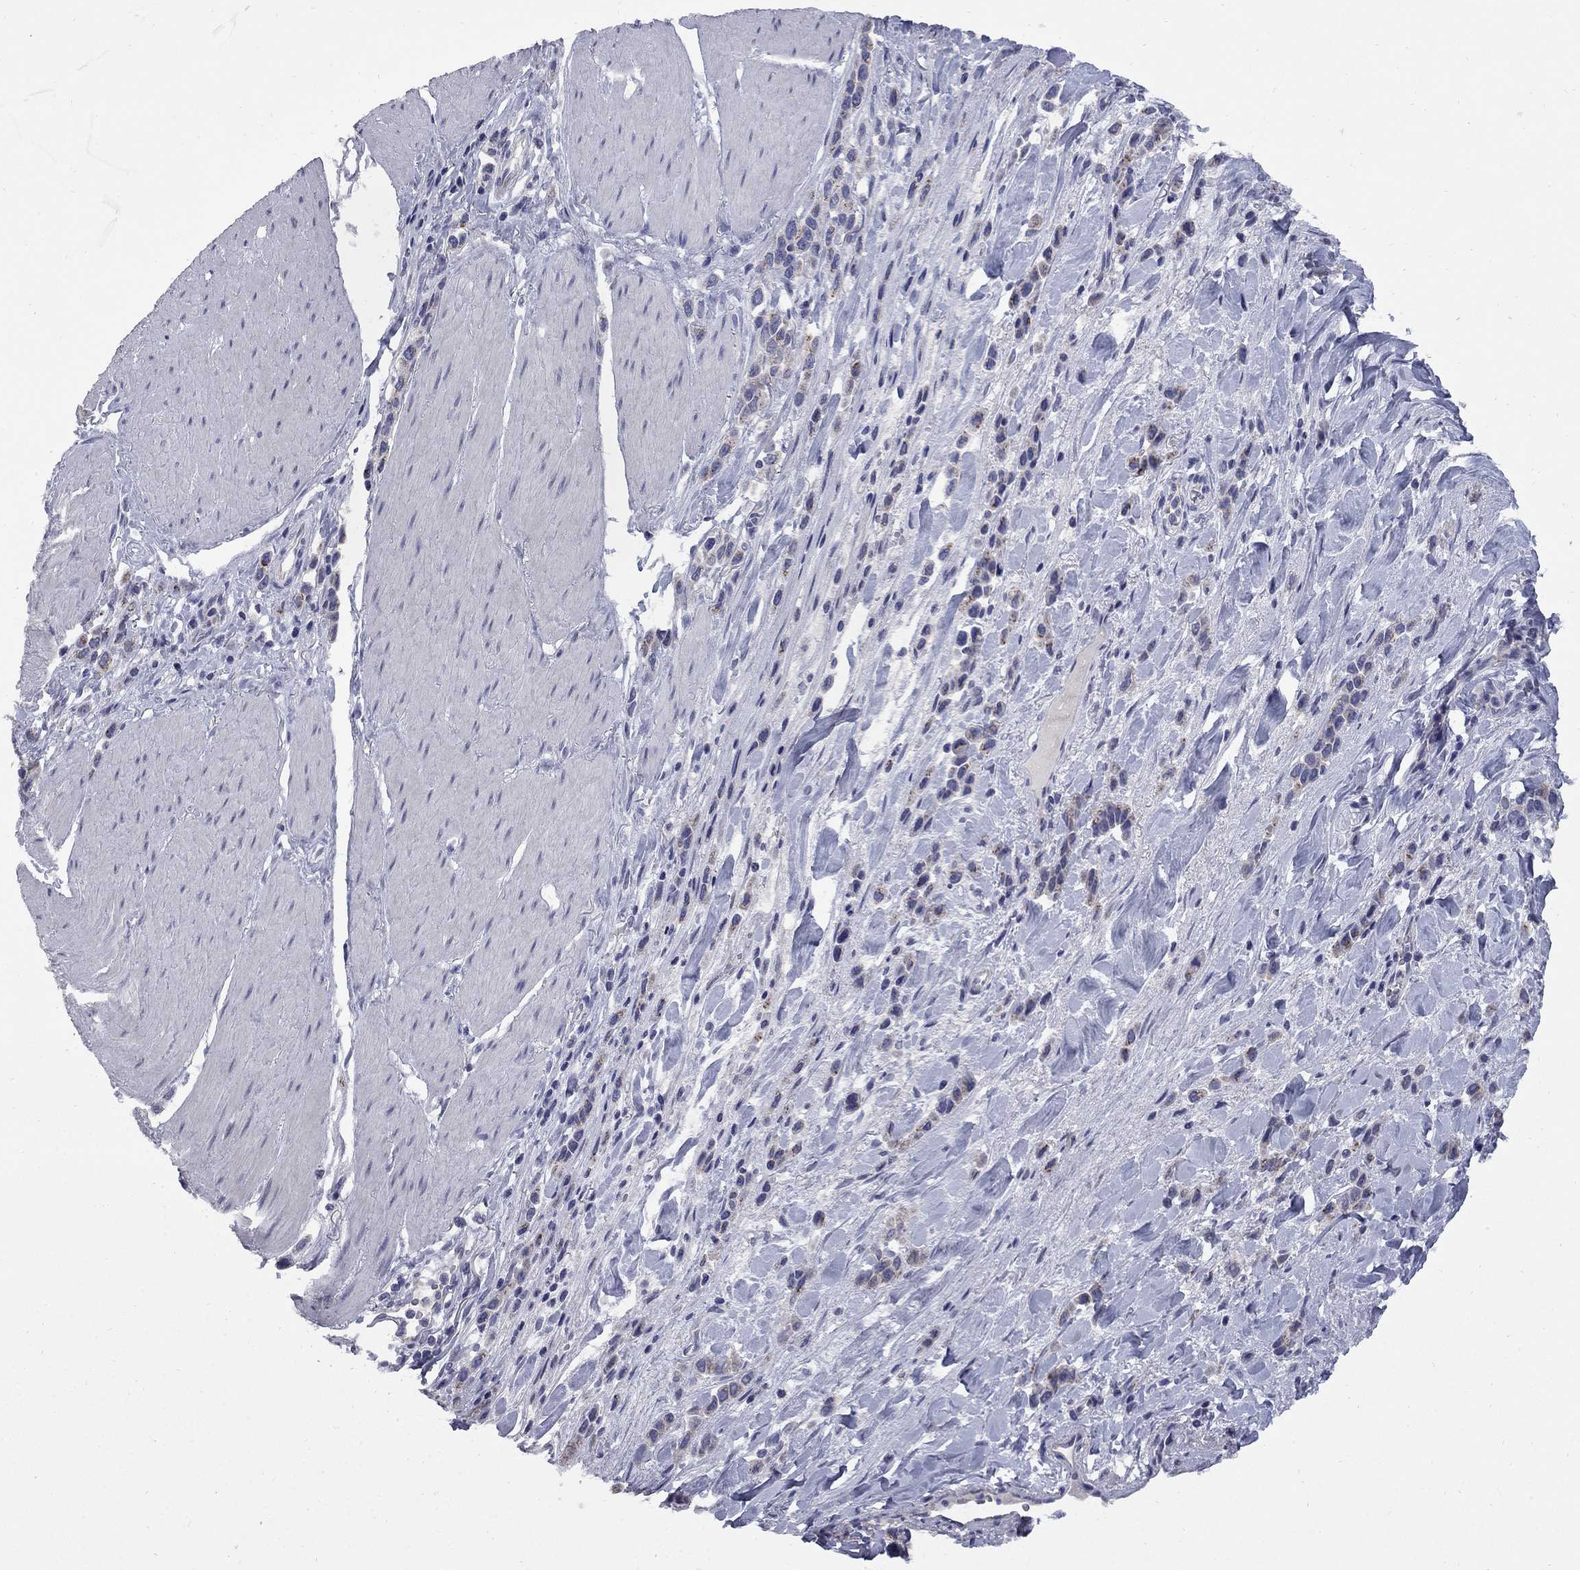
{"staining": {"intensity": "moderate", "quantity": "<25%", "location": "cytoplasmic/membranous"}, "tissue": "stomach cancer", "cell_type": "Tumor cells", "image_type": "cancer", "snomed": [{"axis": "morphology", "description": "Adenocarcinoma, NOS"}, {"axis": "topography", "description": "Stomach"}], "caption": "About <25% of tumor cells in human stomach cancer (adenocarcinoma) reveal moderate cytoplasmic/membranous protein positivity as visualized by brown immunohistochemical staining.", "gene": "HTR4", "patient": {"sex": "male", "age": 47}}